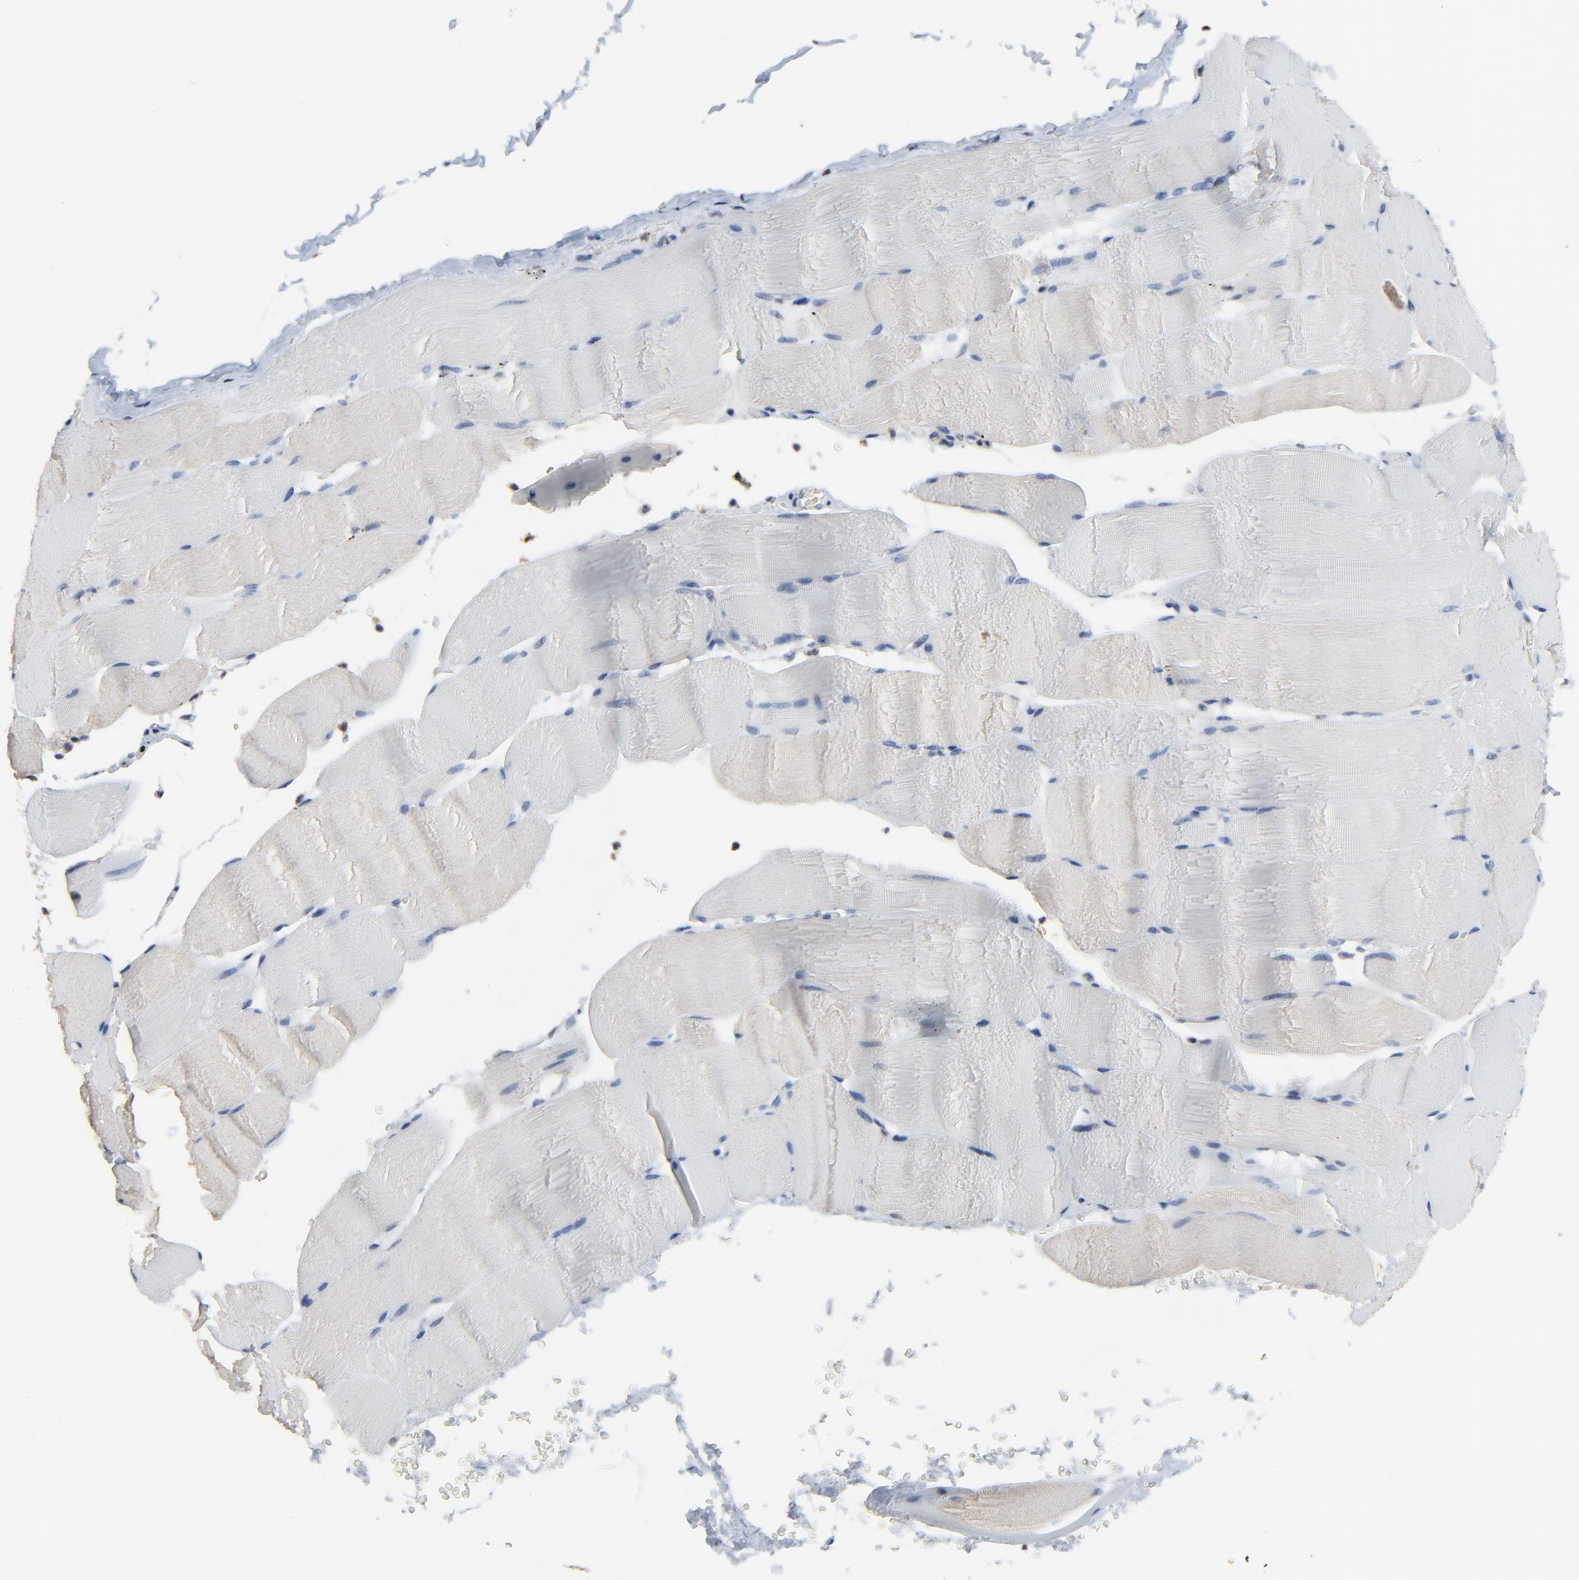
{"staining": {"intensity": "negative", "quantity": "none", "location": "none"}, "tissue": "skeletal muscle", "cell_type": "Myocytes", "image_type": "normal", "snomed": [{"axis": "morphology", "description": "Normal tissue, NOS"}, {"axis": "topography", "description": "Skeletal muscle"}], "caption": "Skeletal muscle stained for a protein using IHC displays no staining myocytes.", "gene": "BIRC3", "patient": {"sex": "male", "age": 62}}